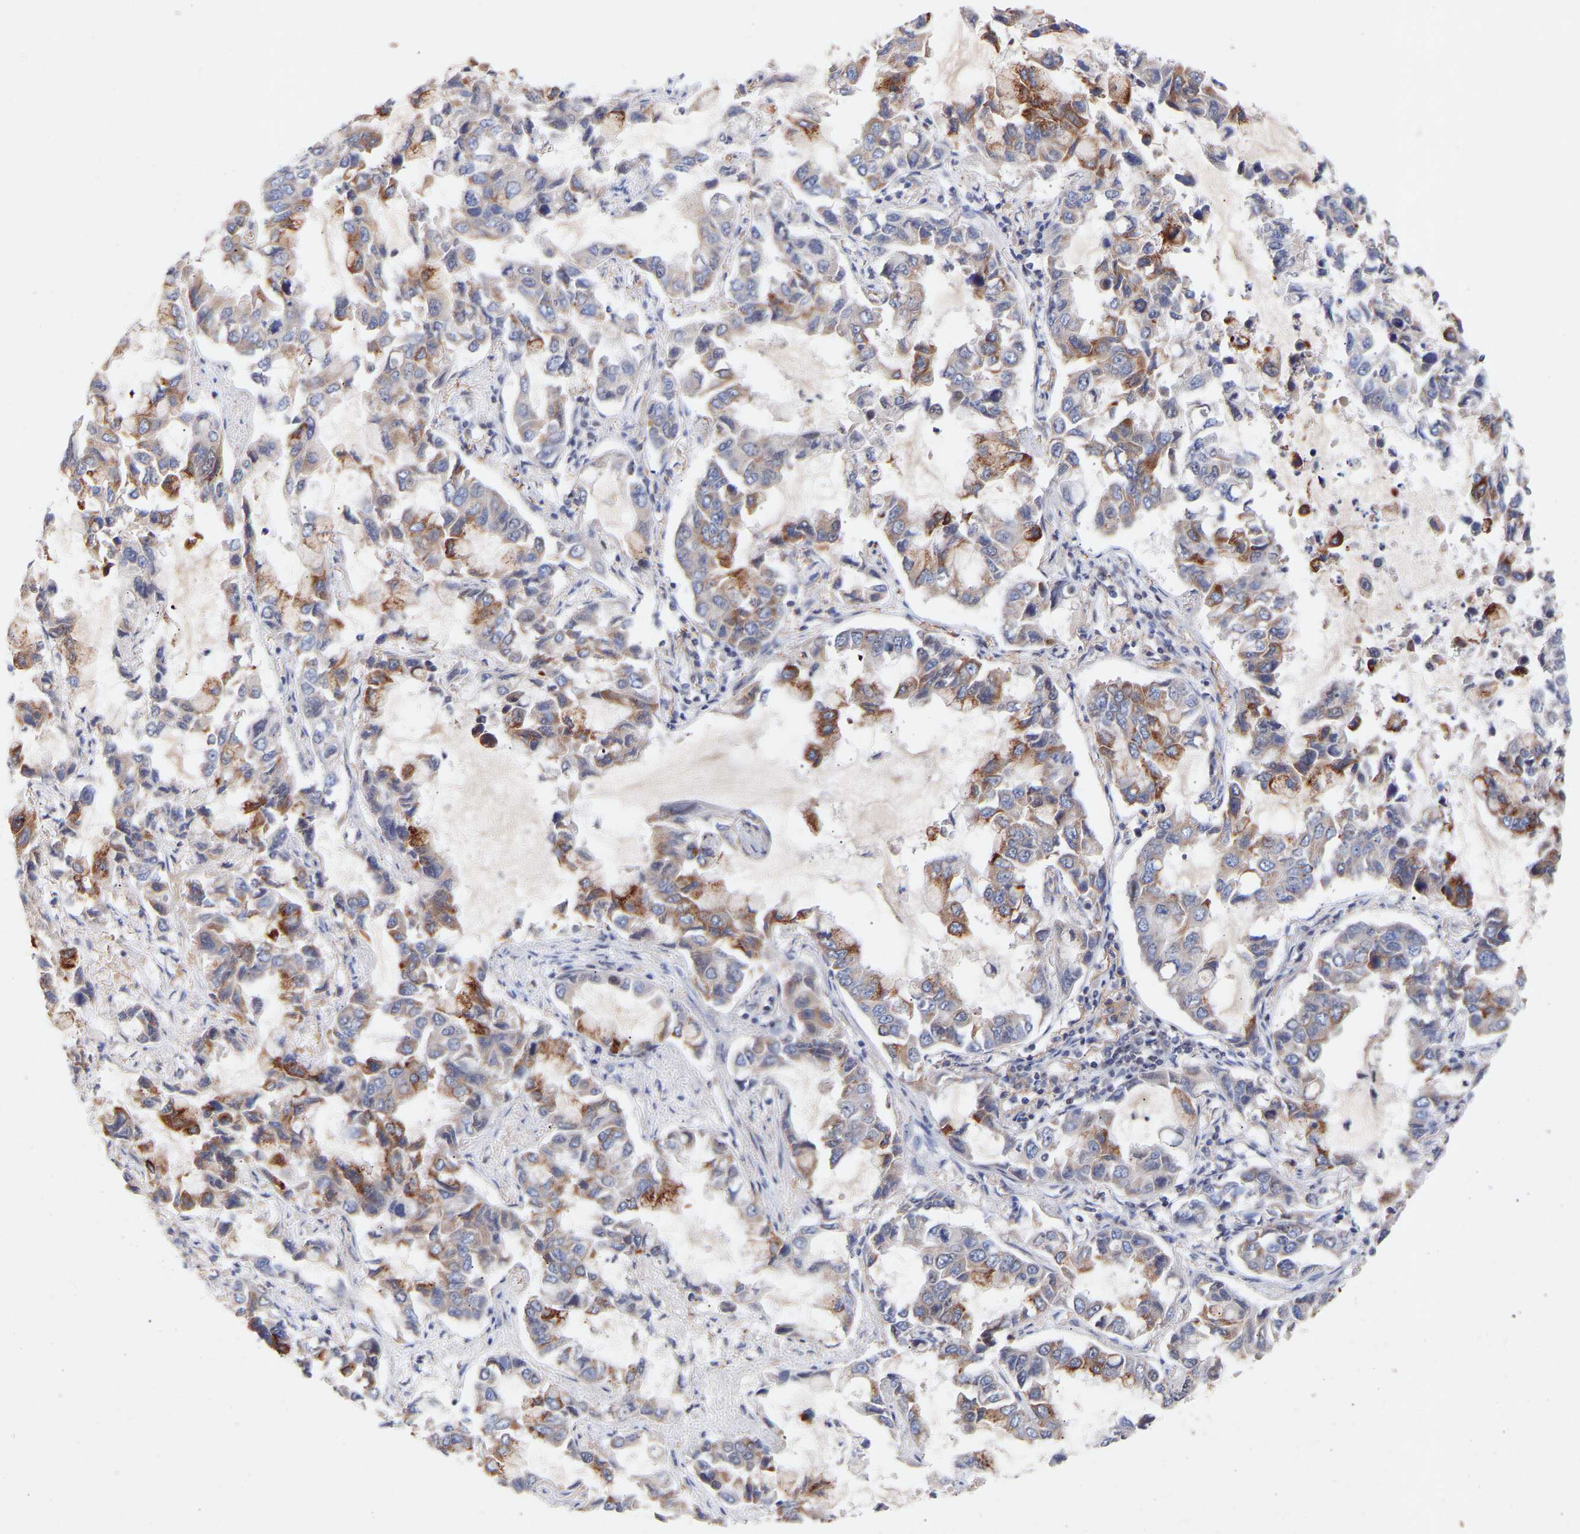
{"staining": {"intensity": "moderate", "quantity": "25%-75%", "location": "cytoplasmic/membranous"}, "tissue": "lung cancer", "cell_type": "Tumor cells", "image_type": "cancer", "snomed": [{"axis": "morphology", "description": "Adenocarcinoma, NOS"}, {"axis": "topography", "description": "Lung"}], "caption": "Adenocarcinoma (lung) stained with immunohistochemistry demonstrates moderate cytoplasmic/membranous staining in about 25%-75% of tumor cells.", "gene": "RBM15", "patient": {"sex": "male", "age": 64}}